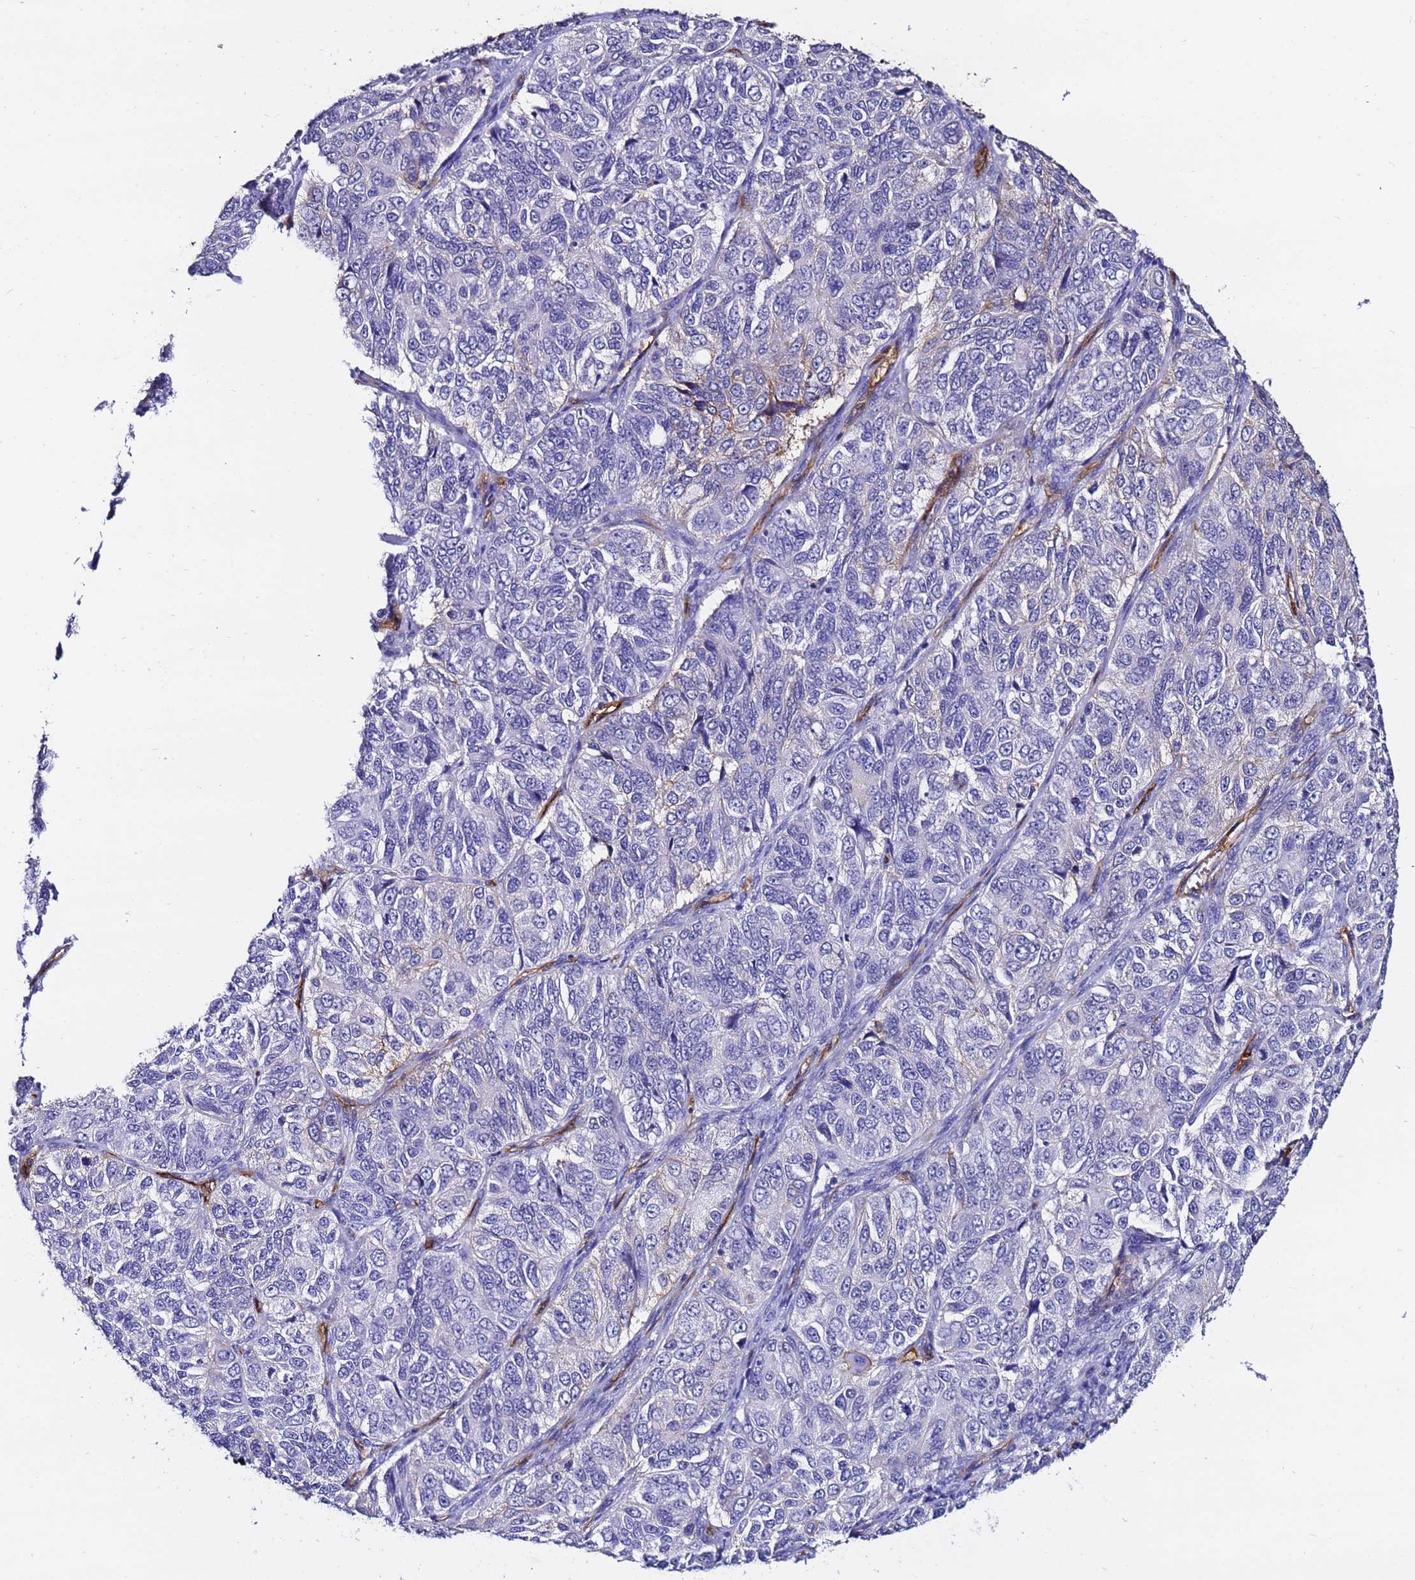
{"staining": {"intensity": "negative", "quantity": "none", "location": "none"}, "tissue": "ovarian cancer", "cell_type": "Tumor cells", "image_type": "cancer", "snomed": [{"axis": "morphology", "description": "Carcinoma, endometroid"}, {"axis": "topography", "description": "Ovary"}], "caption": "This is an immunohistochemistry image of human endometroid carcinoma (ovarian). There is no staining in tumor cells.", "gene": "DEFB104A", "patient": {"sex": "female", "age": 51}}